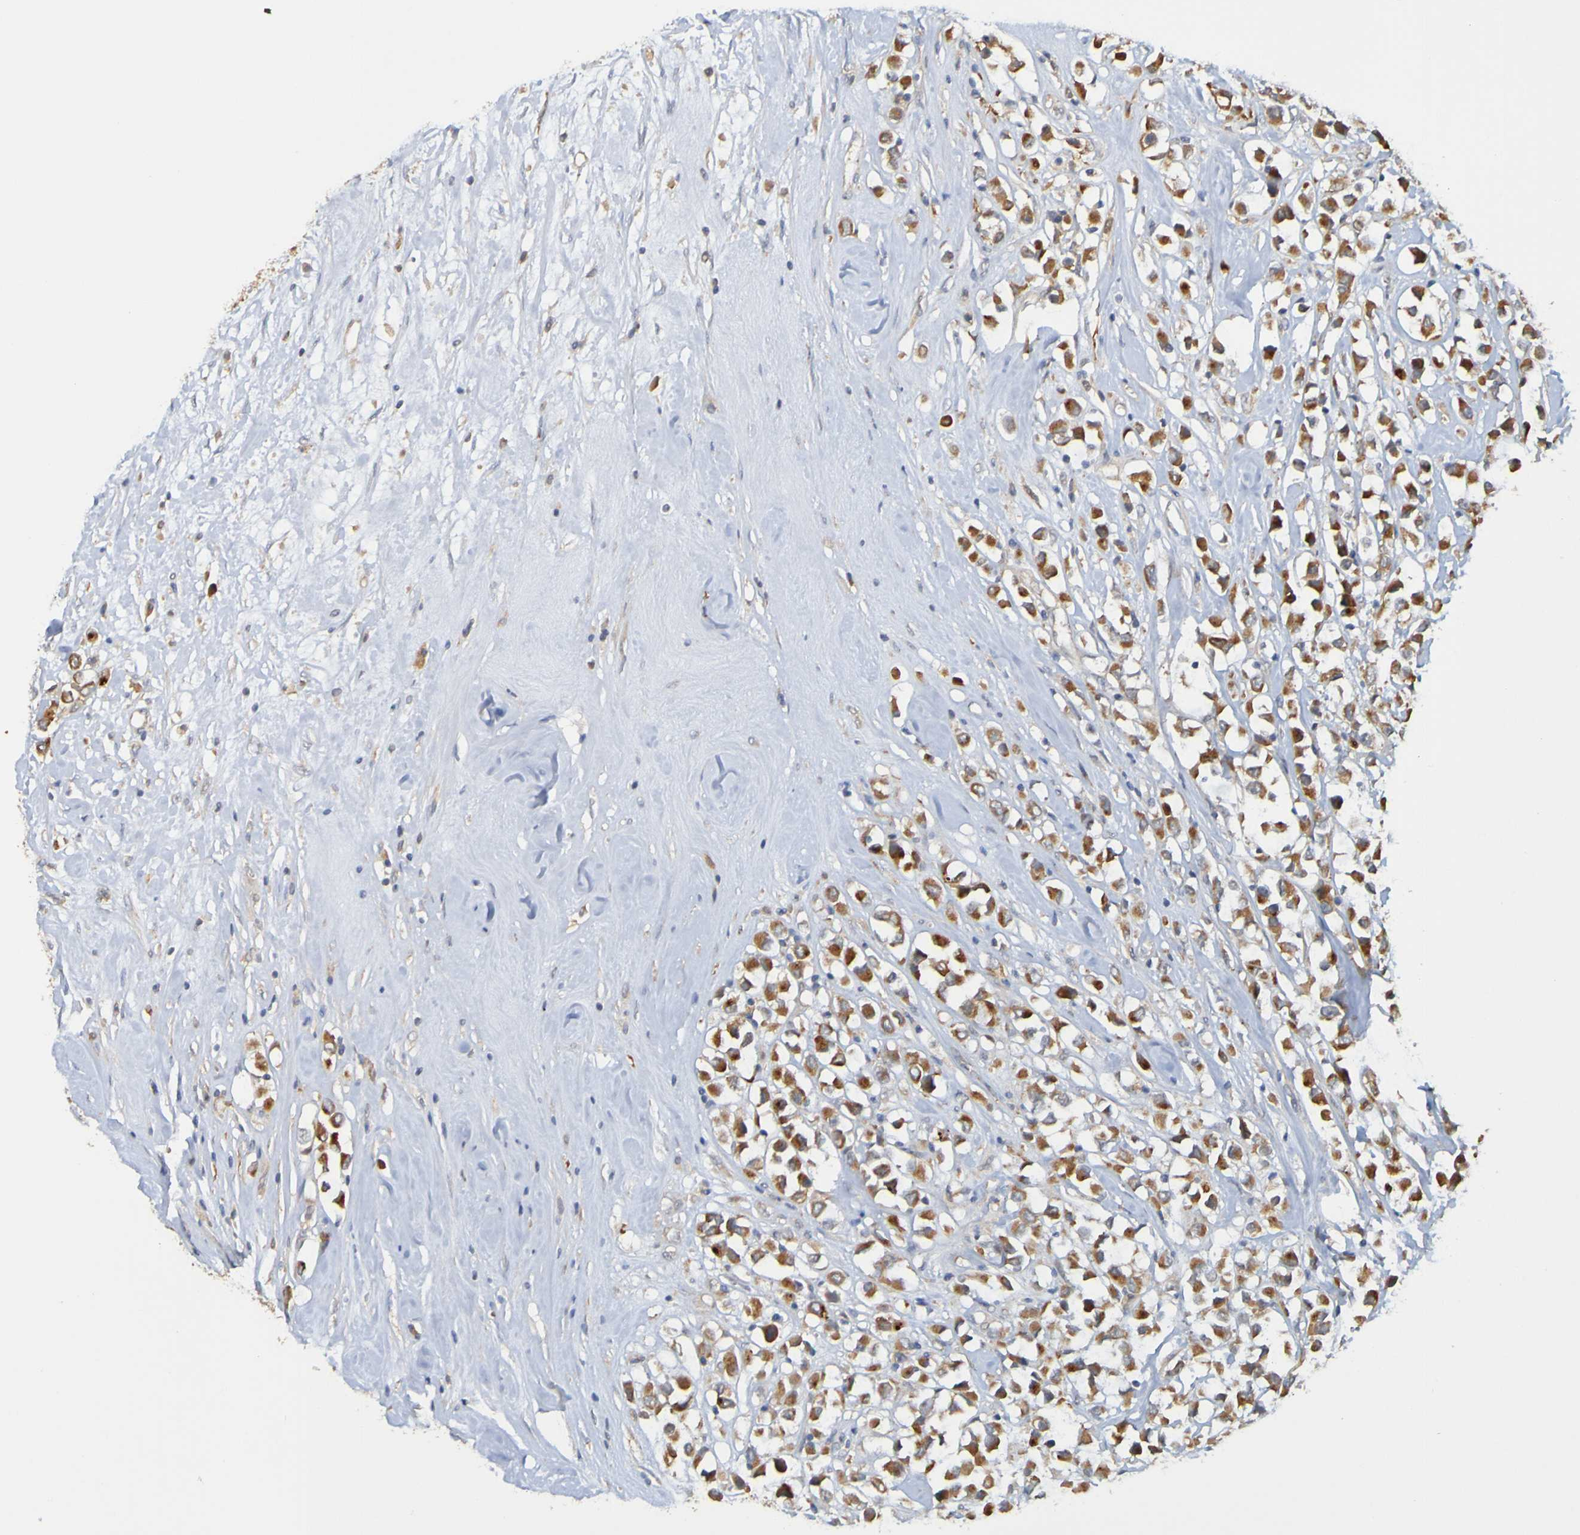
{"staining": {"intensity": "strong", "quantity": ">75%", "location": "cytoplasmic/membranous"}, "tissue": "breast cancer", "cell_type": "Tumor cells", "image_type": "cancer", "snomed": [{"axis": "morphology", "description": "Duct carcinoma"}, {"axis": "topography", "description": "Breast"}], "caption": "Breast intraductal carcinoma was stained to show a protein in brown. There is high levels of strong cytoplasmic/membranous positivity in about >75% of tumor cells.", "gene": "NAV2", "patient": {"sex": "female", "age": 61}}